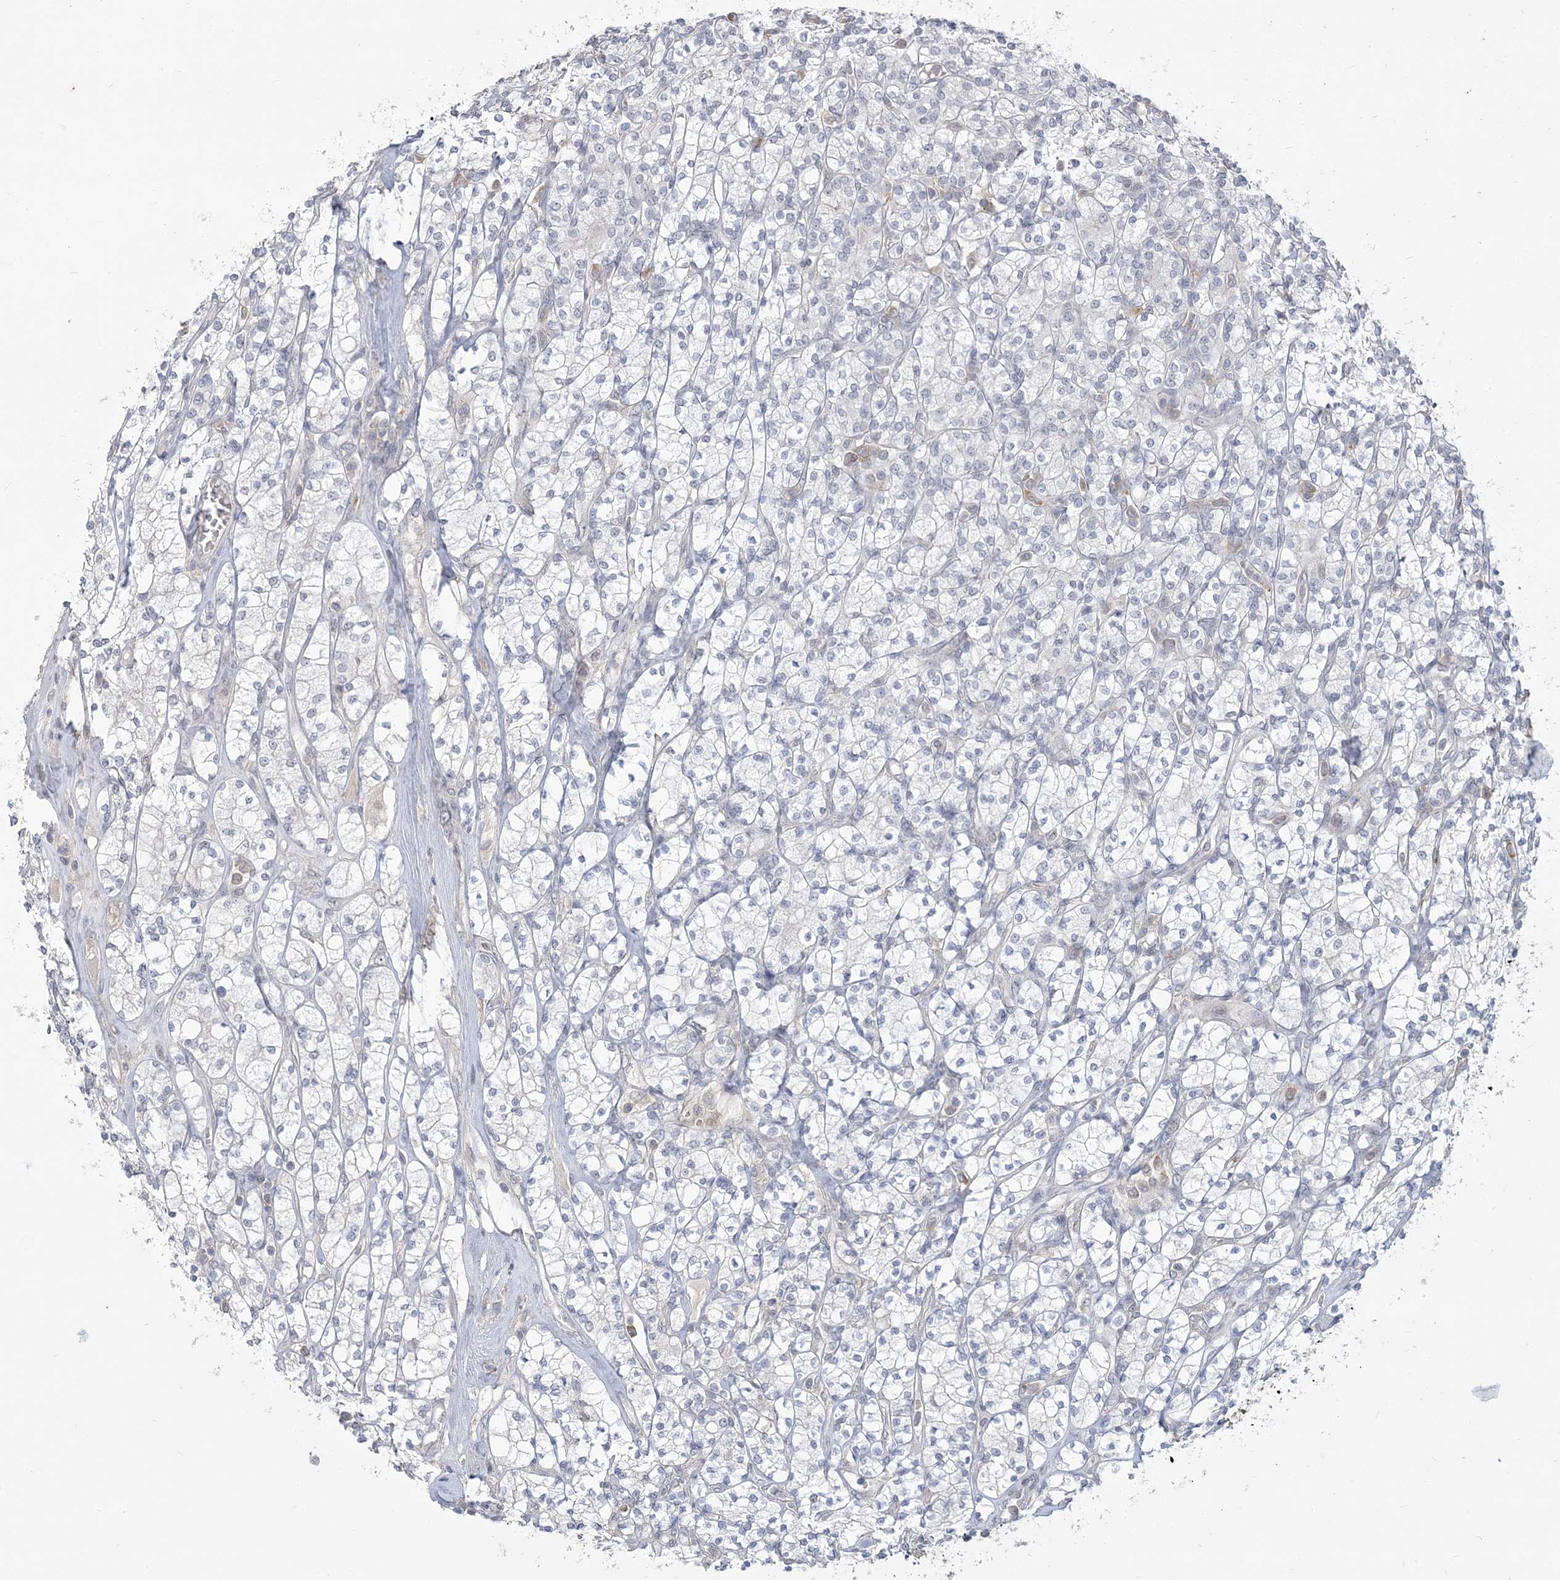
{"staining": {"intensity": "negative", "quantity": "none", "location": "none"}, "tissue": "renal cancer", "cell_type": "Tumor cells", "image_type": "cancer", "snomed": [{"axis": "morphology", "description": "Adenocarcinoma, NOS"}, {"axis": "topography", "description": "Kidney"}], "caption": "Tumor cells are negative for brown protein staining in renal adenocarcinoma.", "gene": "ANKS1A", "patient": {"sex": "male", "age": 77}}